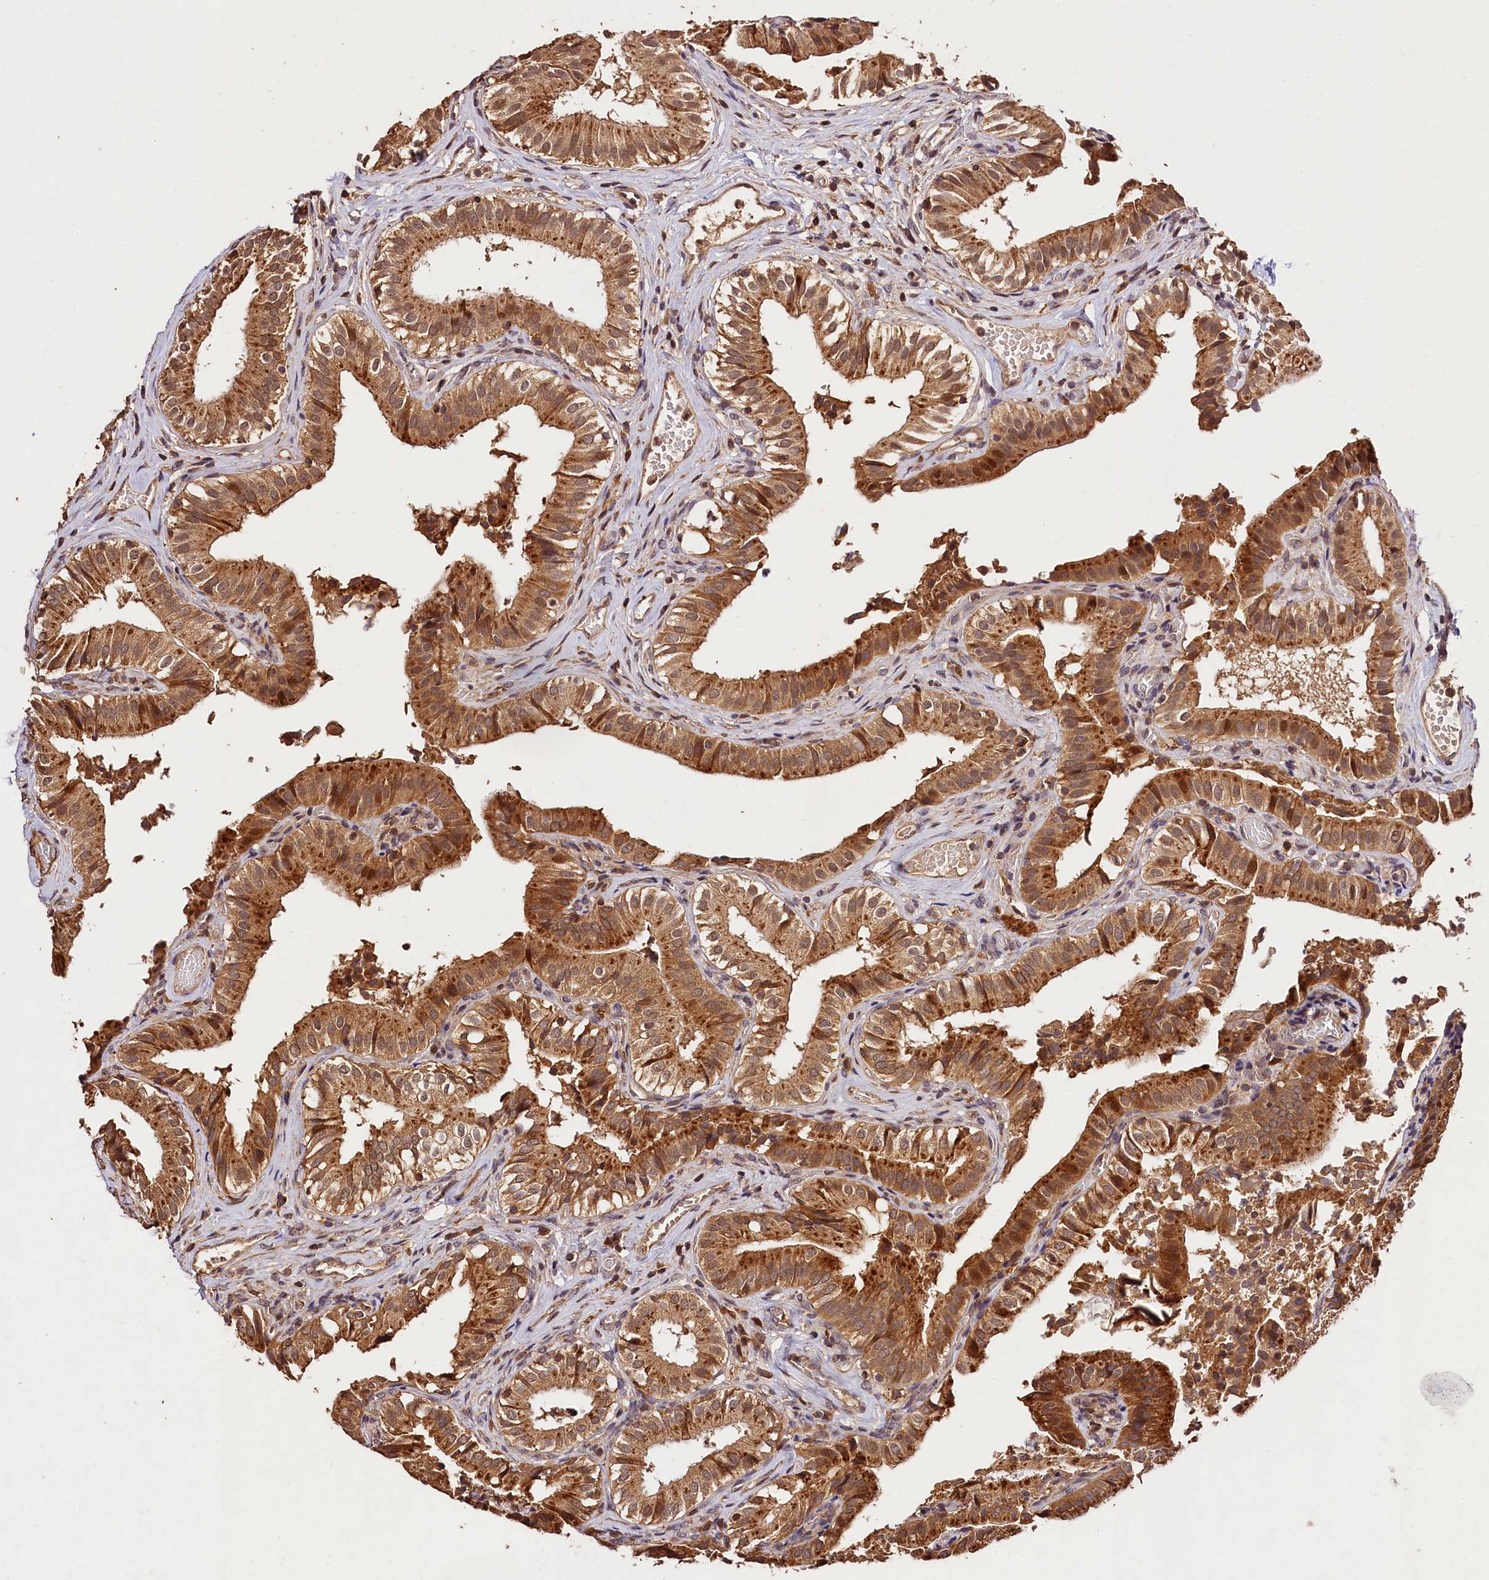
{"staining": {"intensity": "moderate", "quantity": ">75%", "location": "cytoplasmic/membranous"}, "tissue": "gallbladder", "cell_type": "Glandular cells", "image_type": "normal", "snomed": [{"axis": "morphology", "description": "Normal tissue, NOS"}, {"axis": "topography", "description": "Gallbladder"}], "caption": "Gallbladder stained with a brown dye reveals moderate cytoplasmic/membranous positive staining in about >75% of glandular cells.", "gene": "KPTN", "patient": {"sex": "female", "age": 47}}